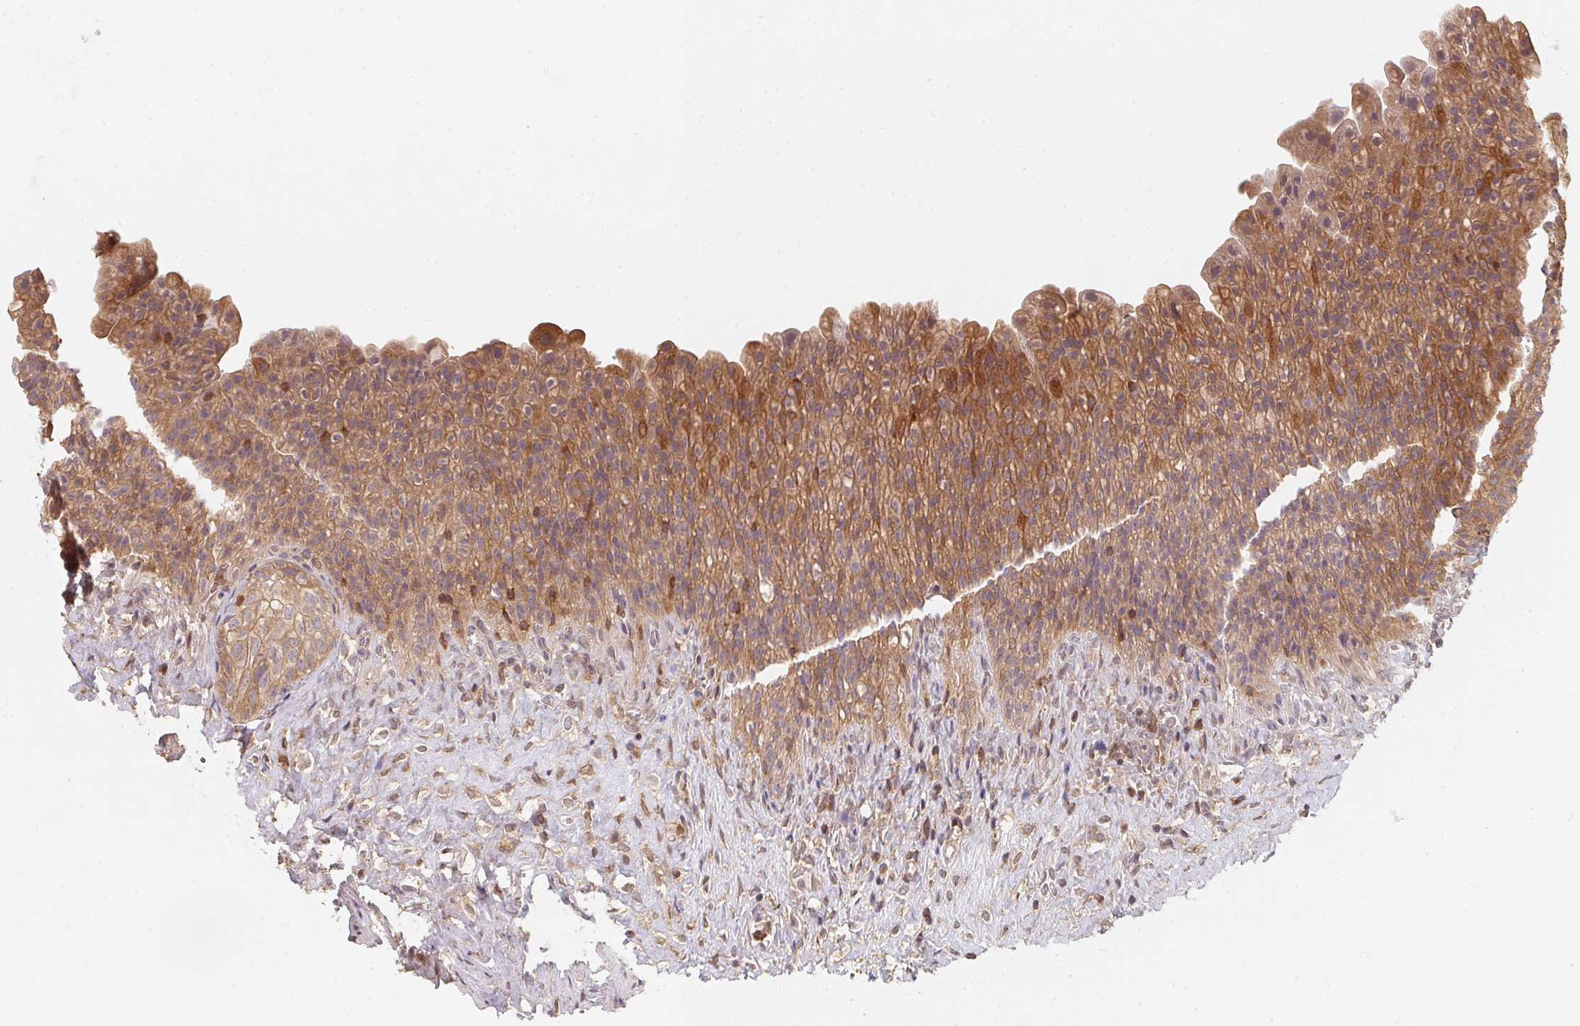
{"staining": {"intensity": "moderate", "quantity": "25%-75%", "location": "cytoplasmic/membranous"}, "tissue": "urinary bladder", "cell_type": "Urothelial cells", "image_type": "normal", "snomed": [{"axis": "morphology", "description": "Normal tissue, NOS"}, {"axis": "topography", "description": "Urinary bladder"}, {"axis": "topography", "description": "Prostate"}], "caption": "A brown stain highlights moderate cytoplasmic/membranous expression of a protein in urothelial cells of unremarkable human urinary bladder.", "gene": "ANKRD13A", "patient": {"sex": "male", "age": 76}}